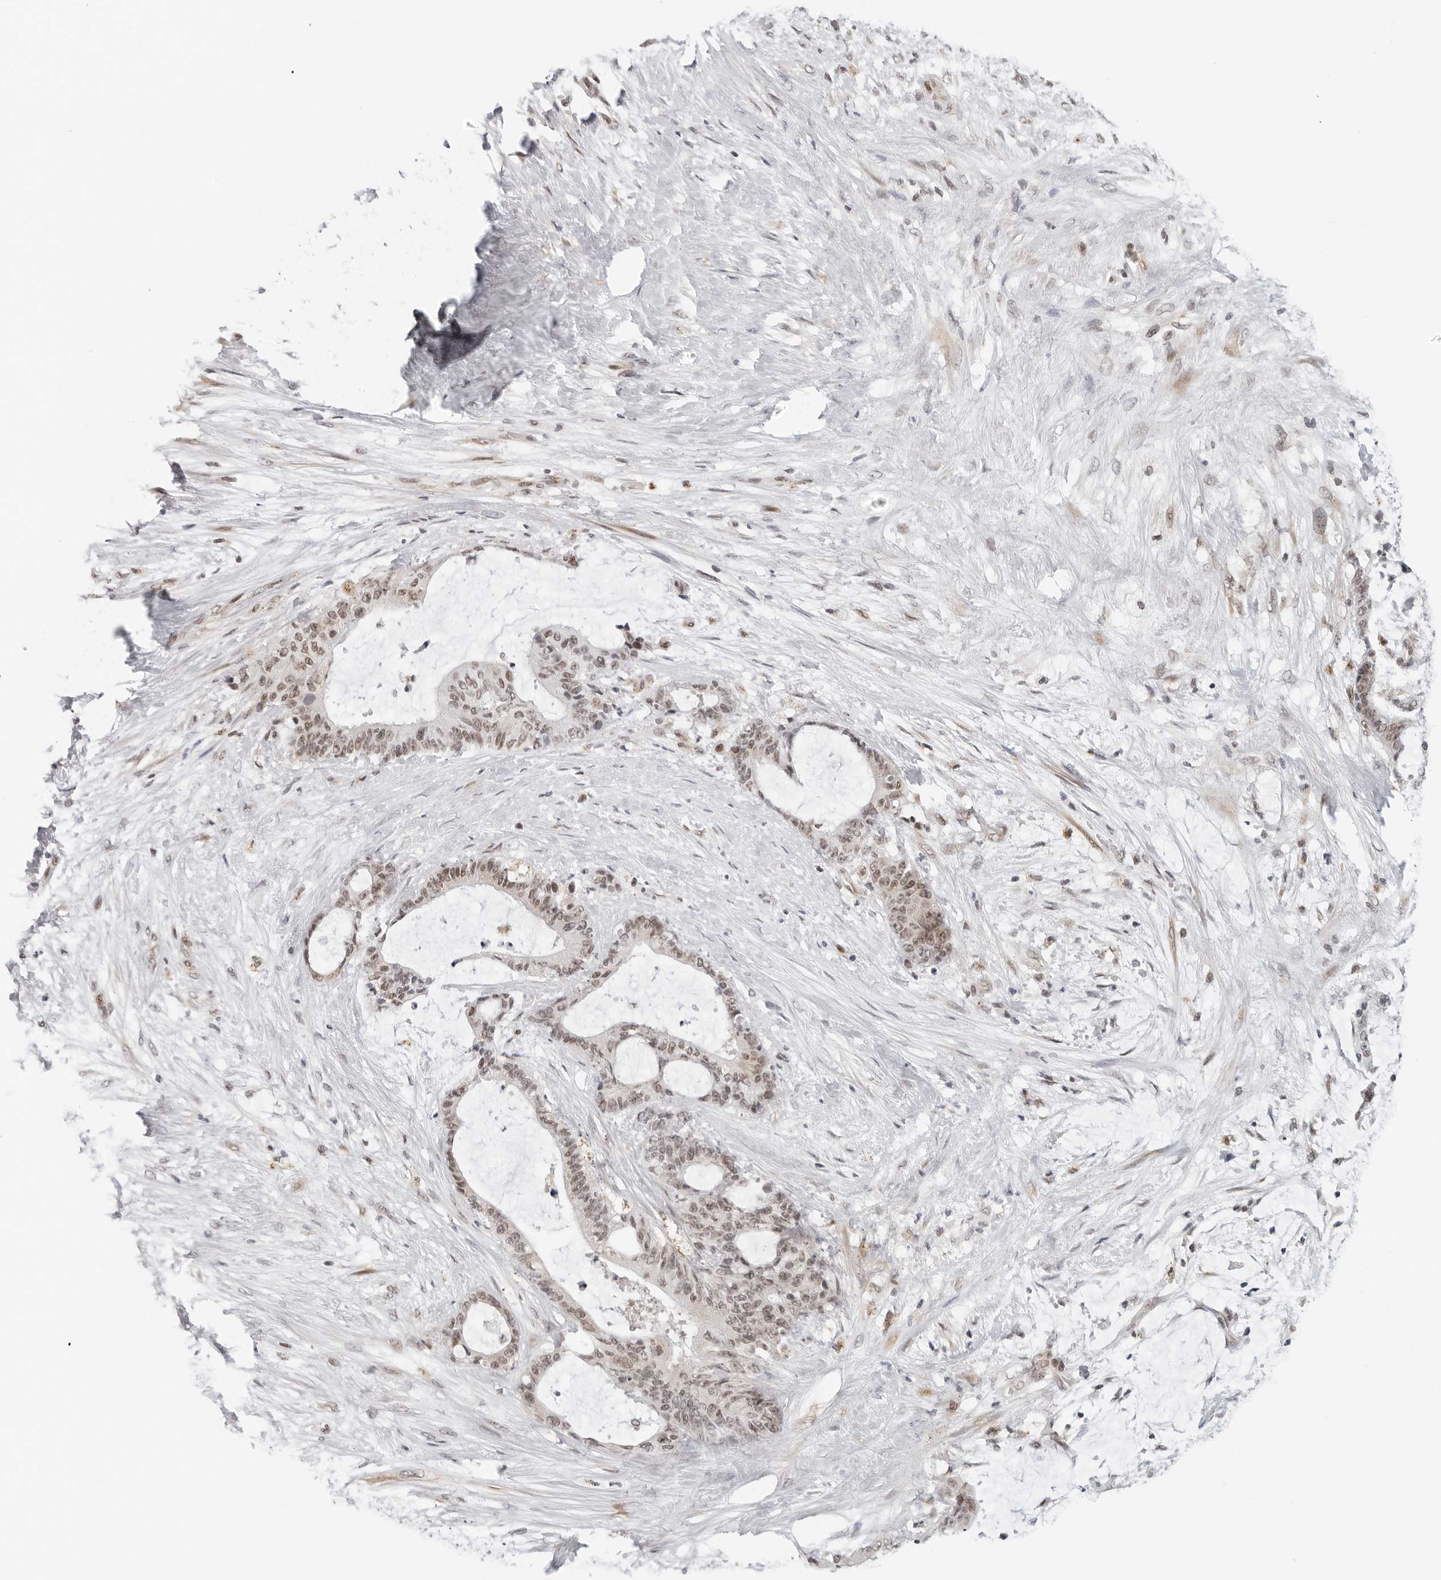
{"staining": {"intensity": "moderate", "quantity": ">75%", "location": "nuclear"}, "tissue": "liver cancer", "cell_type": "Tumor cells", "image_type": "cancer", "snomed": [{"axis": "morphology", "description": "Normal tissue, NOS"}, {"axis": "morphology", "description": "Cholangiocarcinoma"}, {"axis": "topography", "description": "Liver"}, {"axis": "topography", "description": "Peripheral nerve tissue"}], "caption": "Cholangiocarcinoma (liver) was stained to show a protein in brown. There is medium levels of moderate nuclear expression in about >75% of tumor cells. The staining was performed using DAB to visualize the protein expression in brown, while the nuclei were stained in blue with hematoxylin (Magnification: 20x).", "gene": "TOX4", "patient": {"sex": "female", "age": 73}}